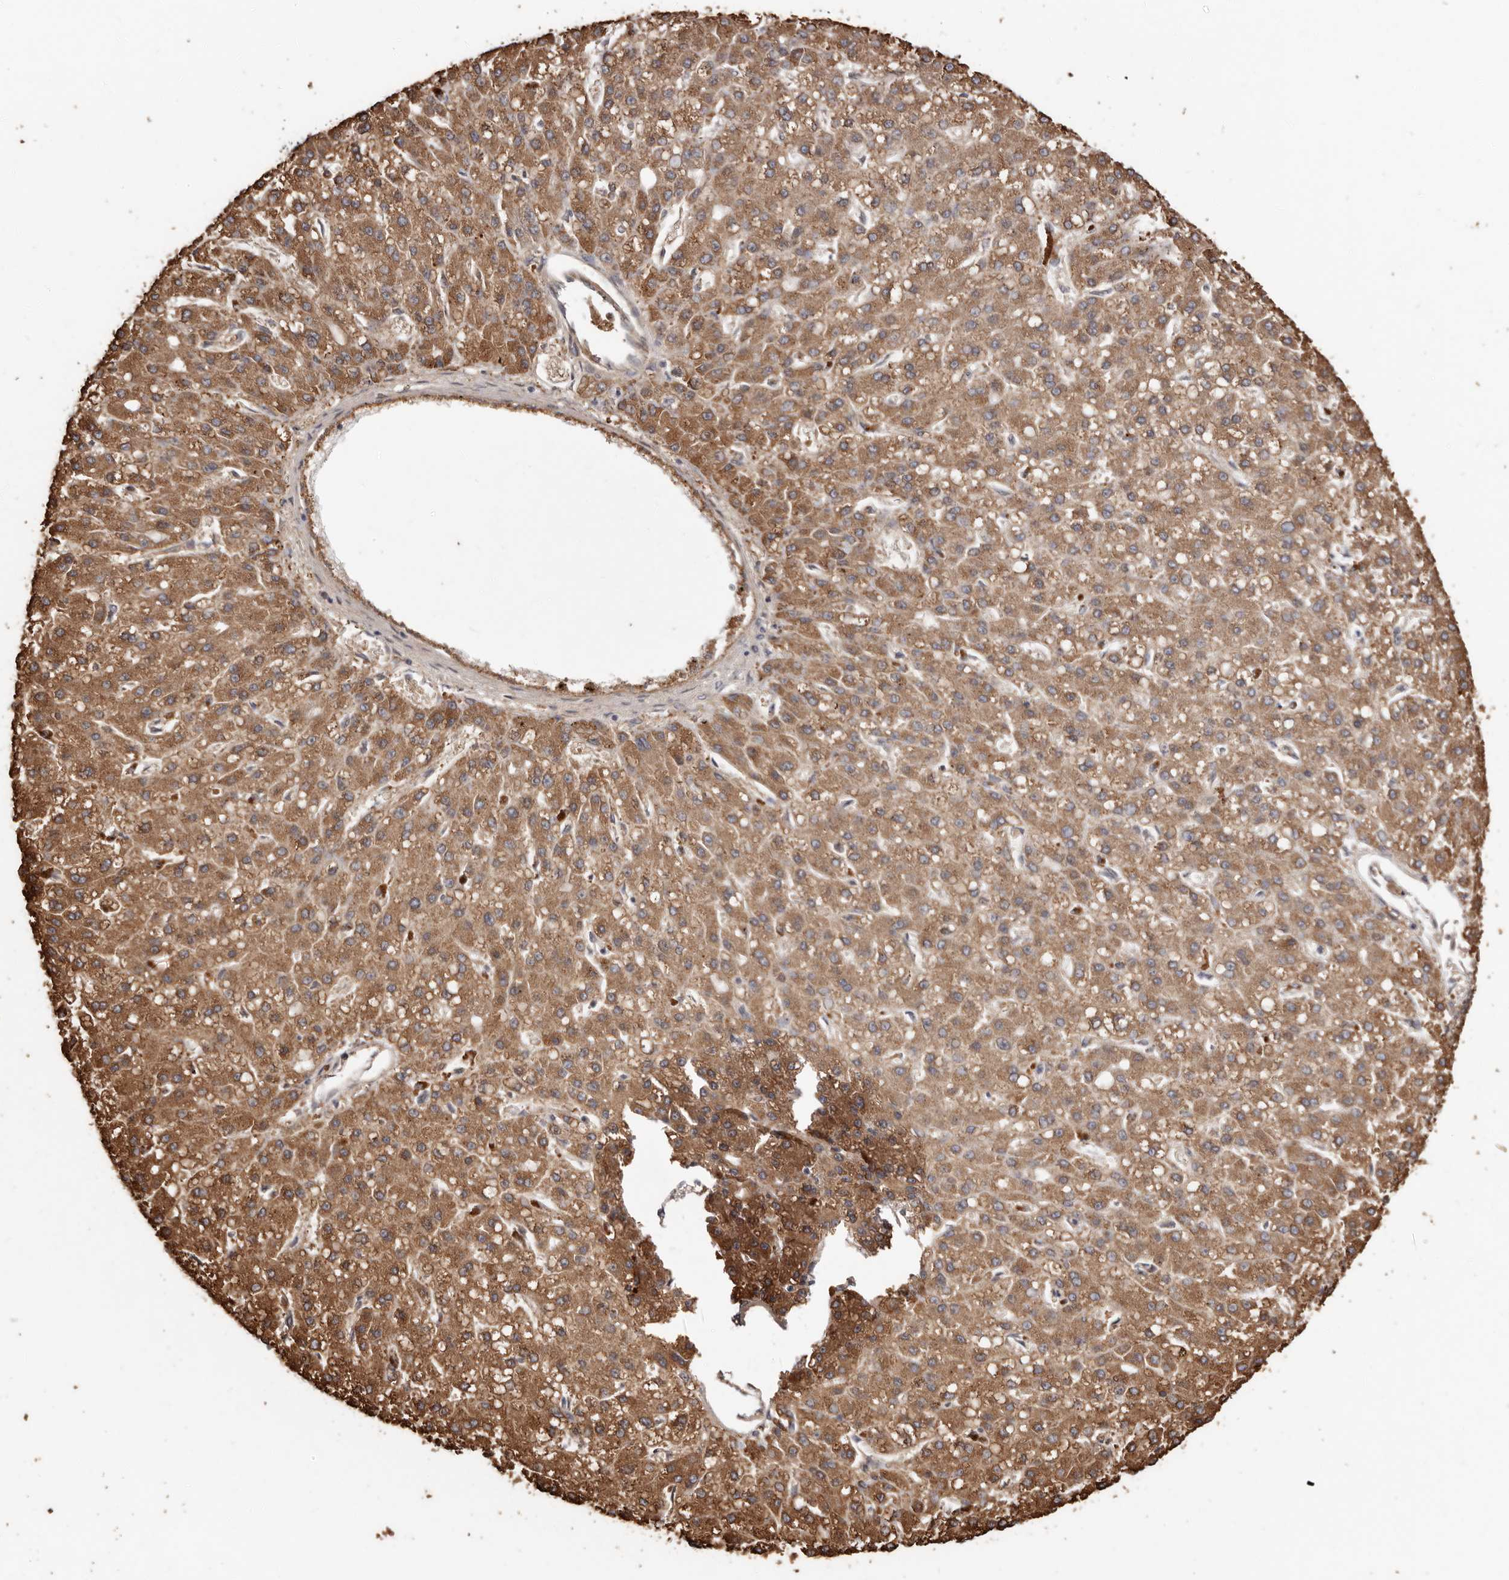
{"staining": {"intensity": "strong", "quantity": ">75%", "location": "cytoplasmic/membranous"}, "tissue": "liver cancer", "cell_type": "Tumor cells", "image_type": "cancer", "snomed": [{"axis": "morphology", "description": "Carcinoma, Hepatocellular, NOS"}, {"axis": "topography", "description": "Liver"}], "caption": "Liver cancer (hepatocellular carcinoma) tissue exhibits strong cytoplasmic/membranous staining in approximately >75% of tumor cells, visualized by immunohistochemistry.", "gene": "RSPO2", "patient": {"sex": "male", "age": 67}}